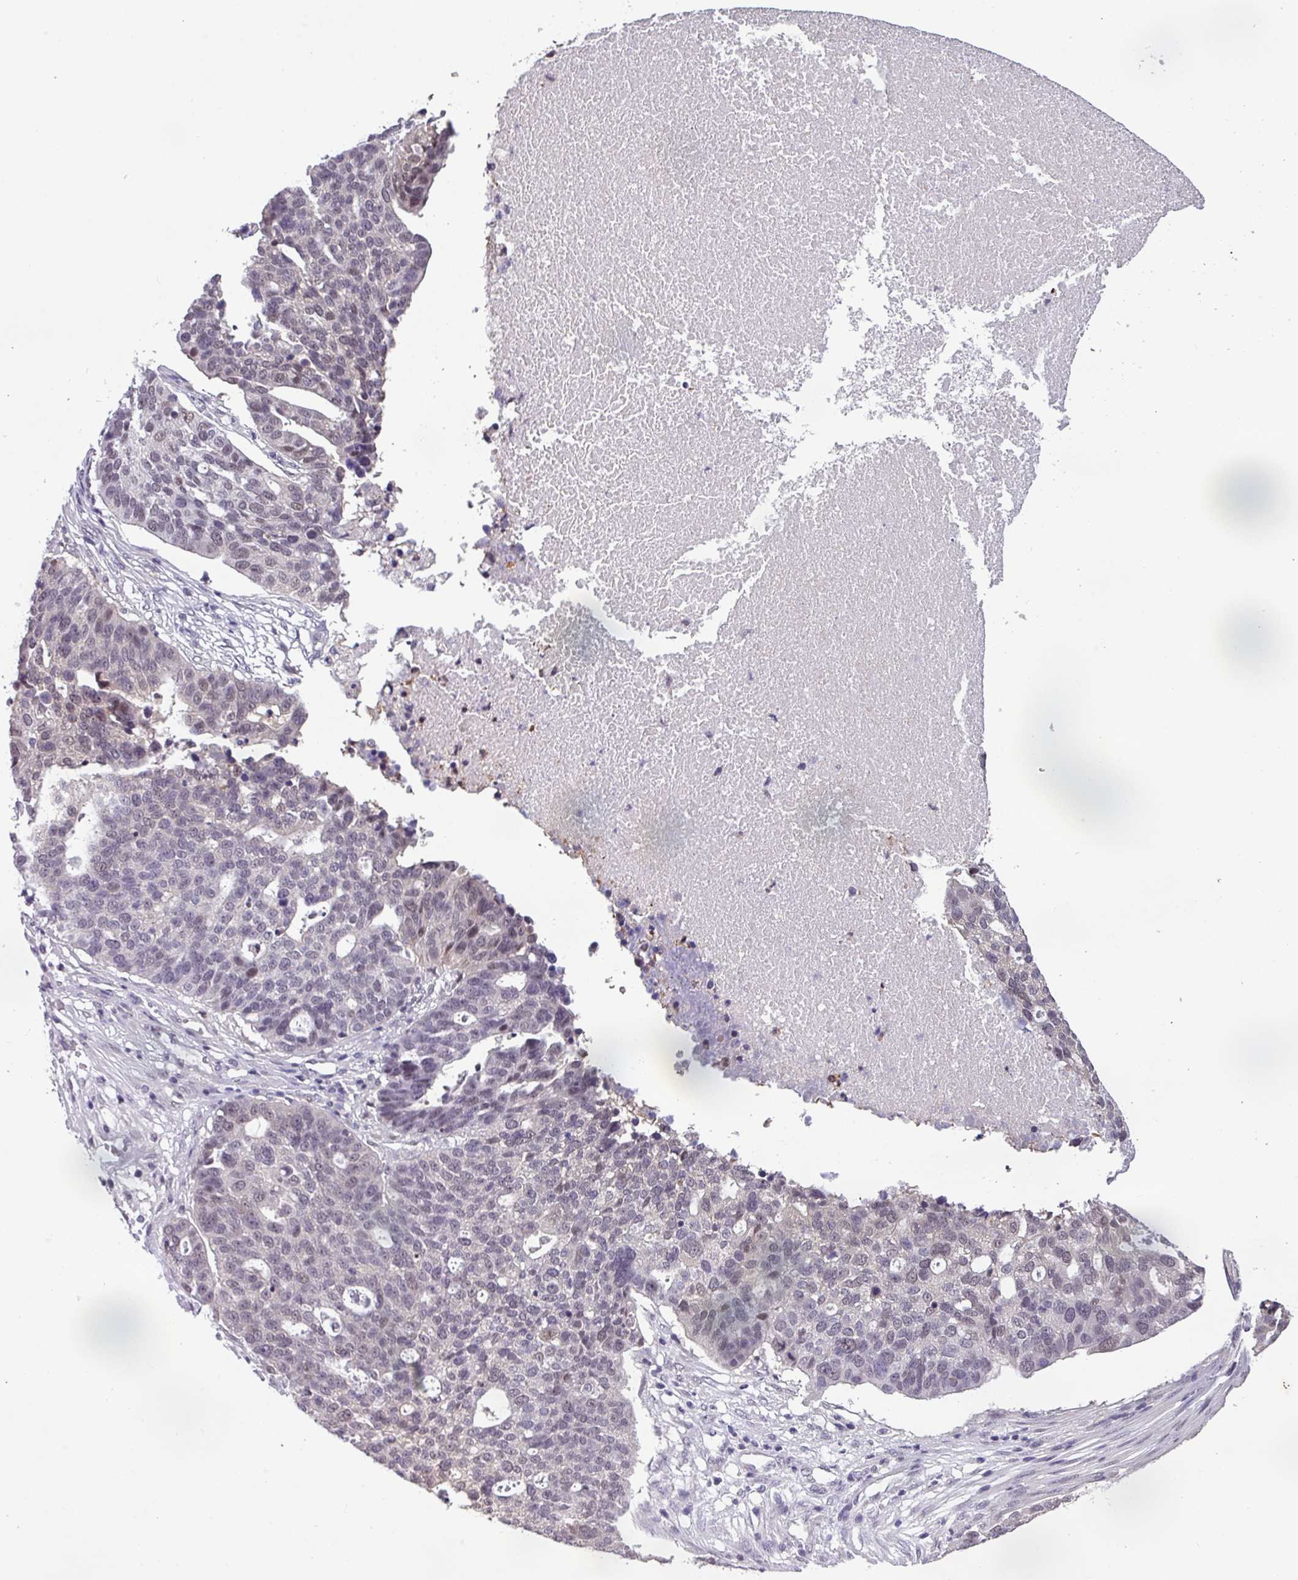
{"staining": {"intensity": "negative", "quantity": "none", "location": "none"}, "tissue": "ovarian cancer", "cell_type": "Tumor cells", "image_type": "cancer", "snomed": [{"axis": "morphology", "description": "Cystadenocarcinoma, serous, NOS"}, {"axis": "topography", "description": "Ovary"}], "caption": "Immunohistochemical staining of serous cystadenocarcinoma (ovarian) demonstrates no significant positivity in tumor cells. (DAB immunohistochemistry, high magnification).", "gene": "ZFP3", "patient": {"sex": "female", "age": 59}}